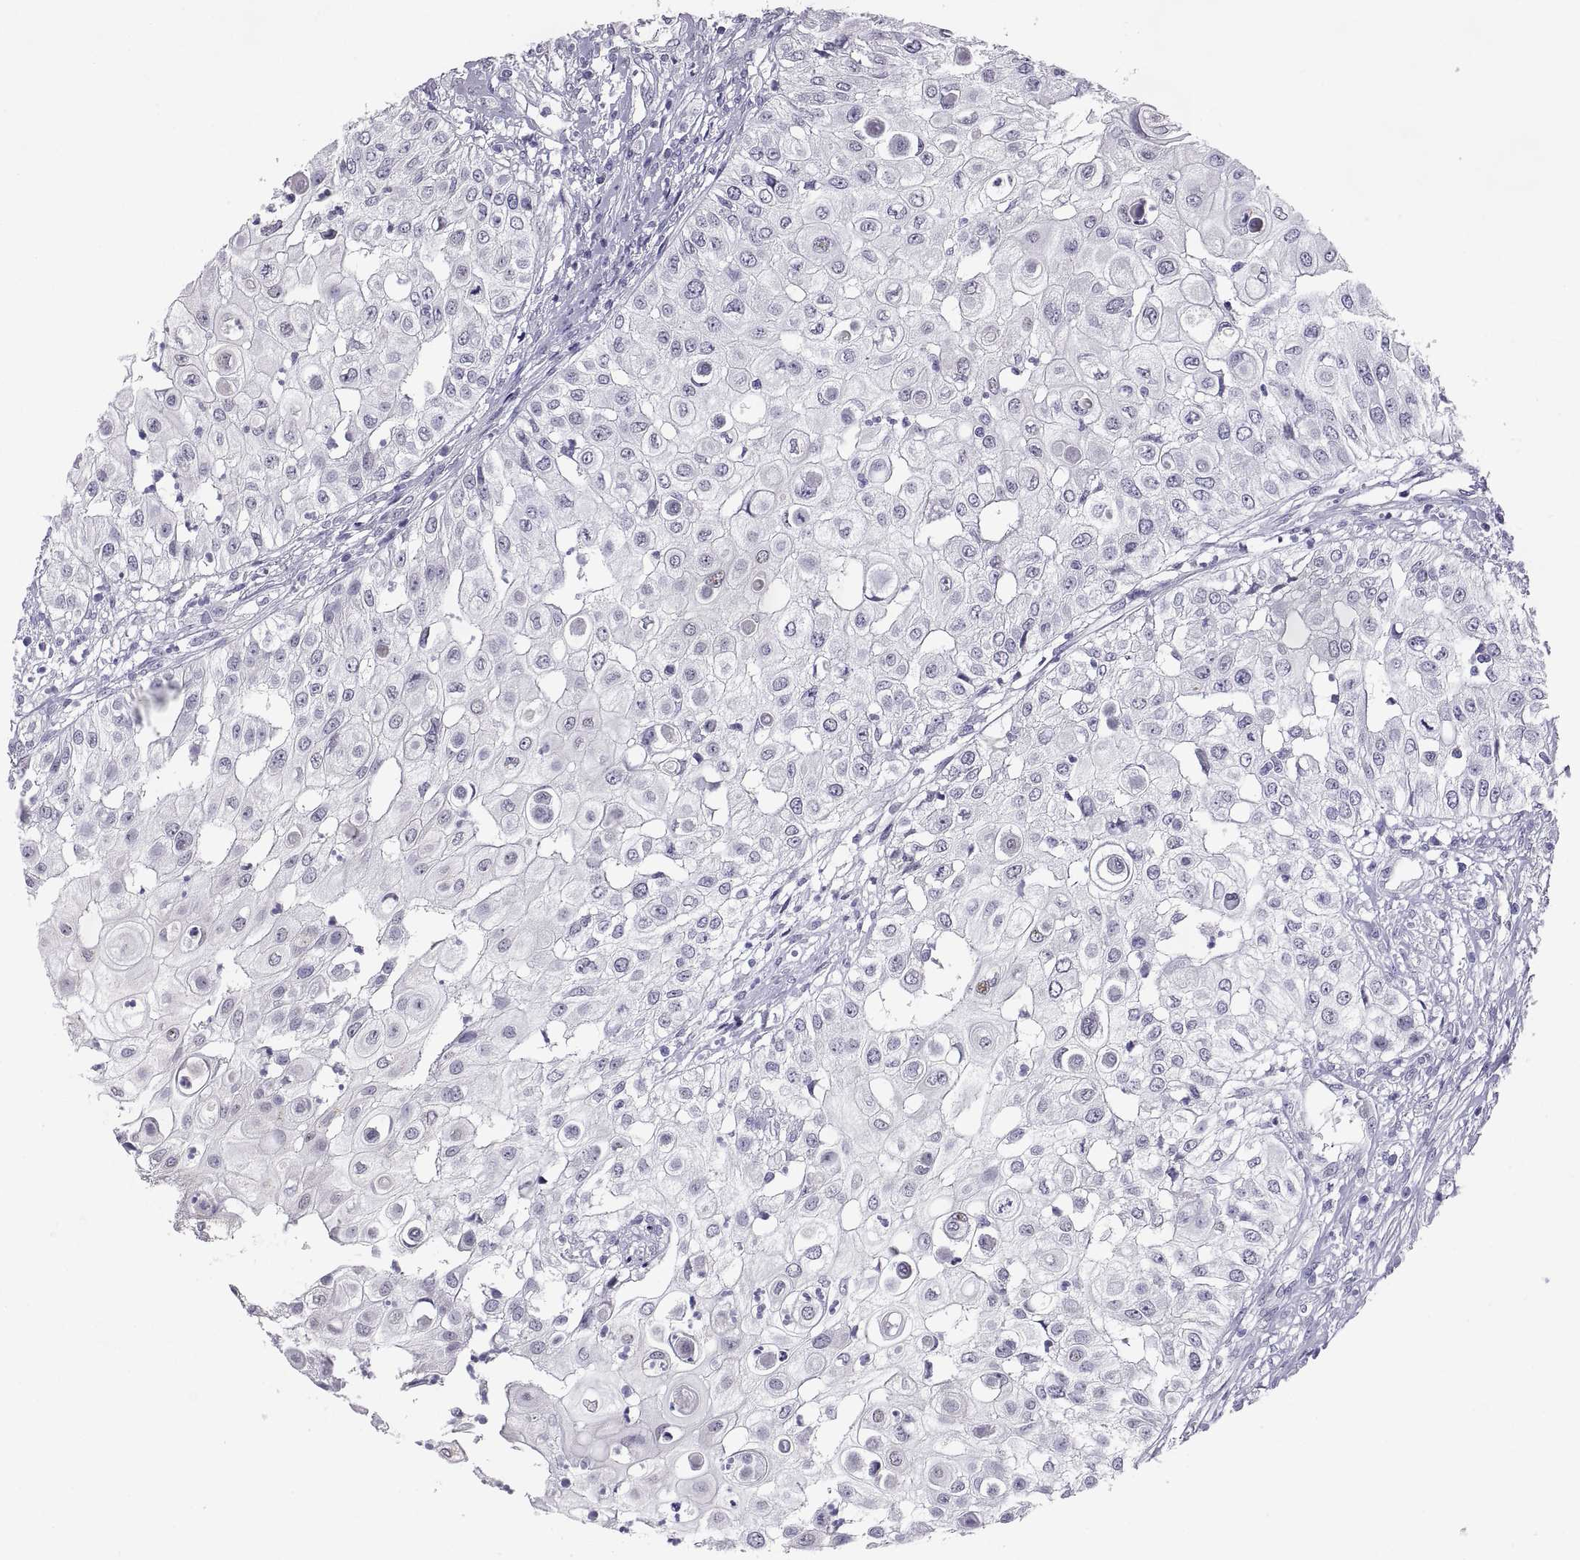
{"staining": {"intensity": "negative", "quantity": "none", "location": "none"}, "tissue": "urothelial cancer", "cell_type": "Tumor cells", "image_type": "cancer", "snomed": [{"axis": "morphology", "description": "Urothelial carcinoma, High grade"}, {"axis": "topography", "description": "Urinary bladder"}], "caption": "An IHC histopathology image of urothelial carcinoma (high-grade) is shown. There is no staining in tumor cells of urothelial carcinoma (high-grade).", "gene": "TEX13A", "patient": {"sex": "female", "age": 79}}